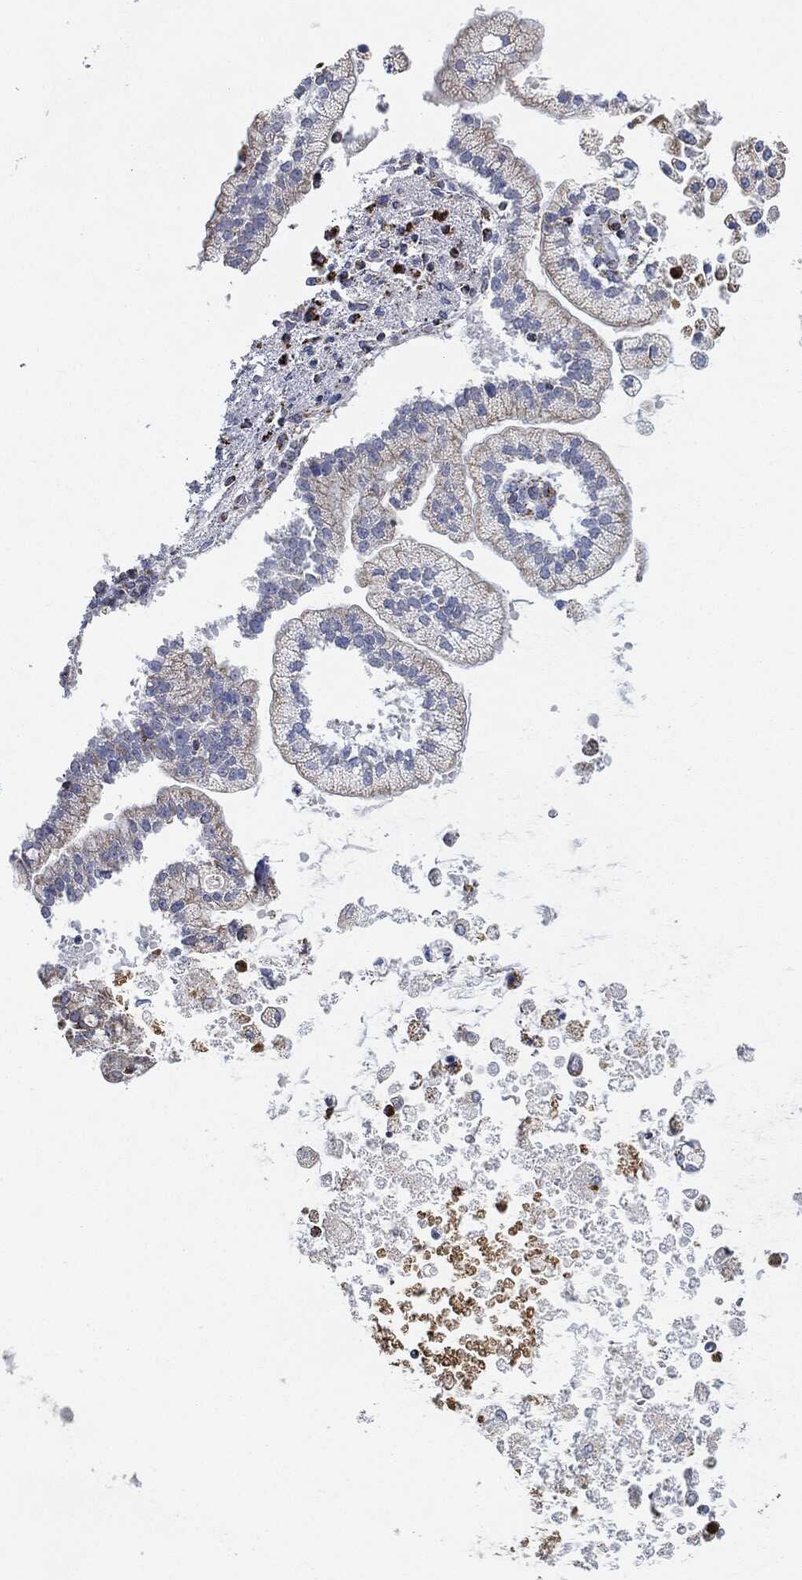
{"staining": {"intensity": "moderate", "quantity": "<25%", "location": "cytoplasmic/membranous"}, "tissue": "liver cancer", "cell_type": "Tumor cells", "image_type": "cancer", "snomed": [{"axis": "morphology", "description": "Cholangiocarcinoma"}, {"axis": "topography", "description": "Liver"}], "caption": "This is an image of immunohistochemistry staining of liver cholangiocarcinoma, which shows moderate staining in the cytoplasmic/membranous of tumor cells.", "gene": "CAPN15", "patient": {"sex": "male", "age": 50}}